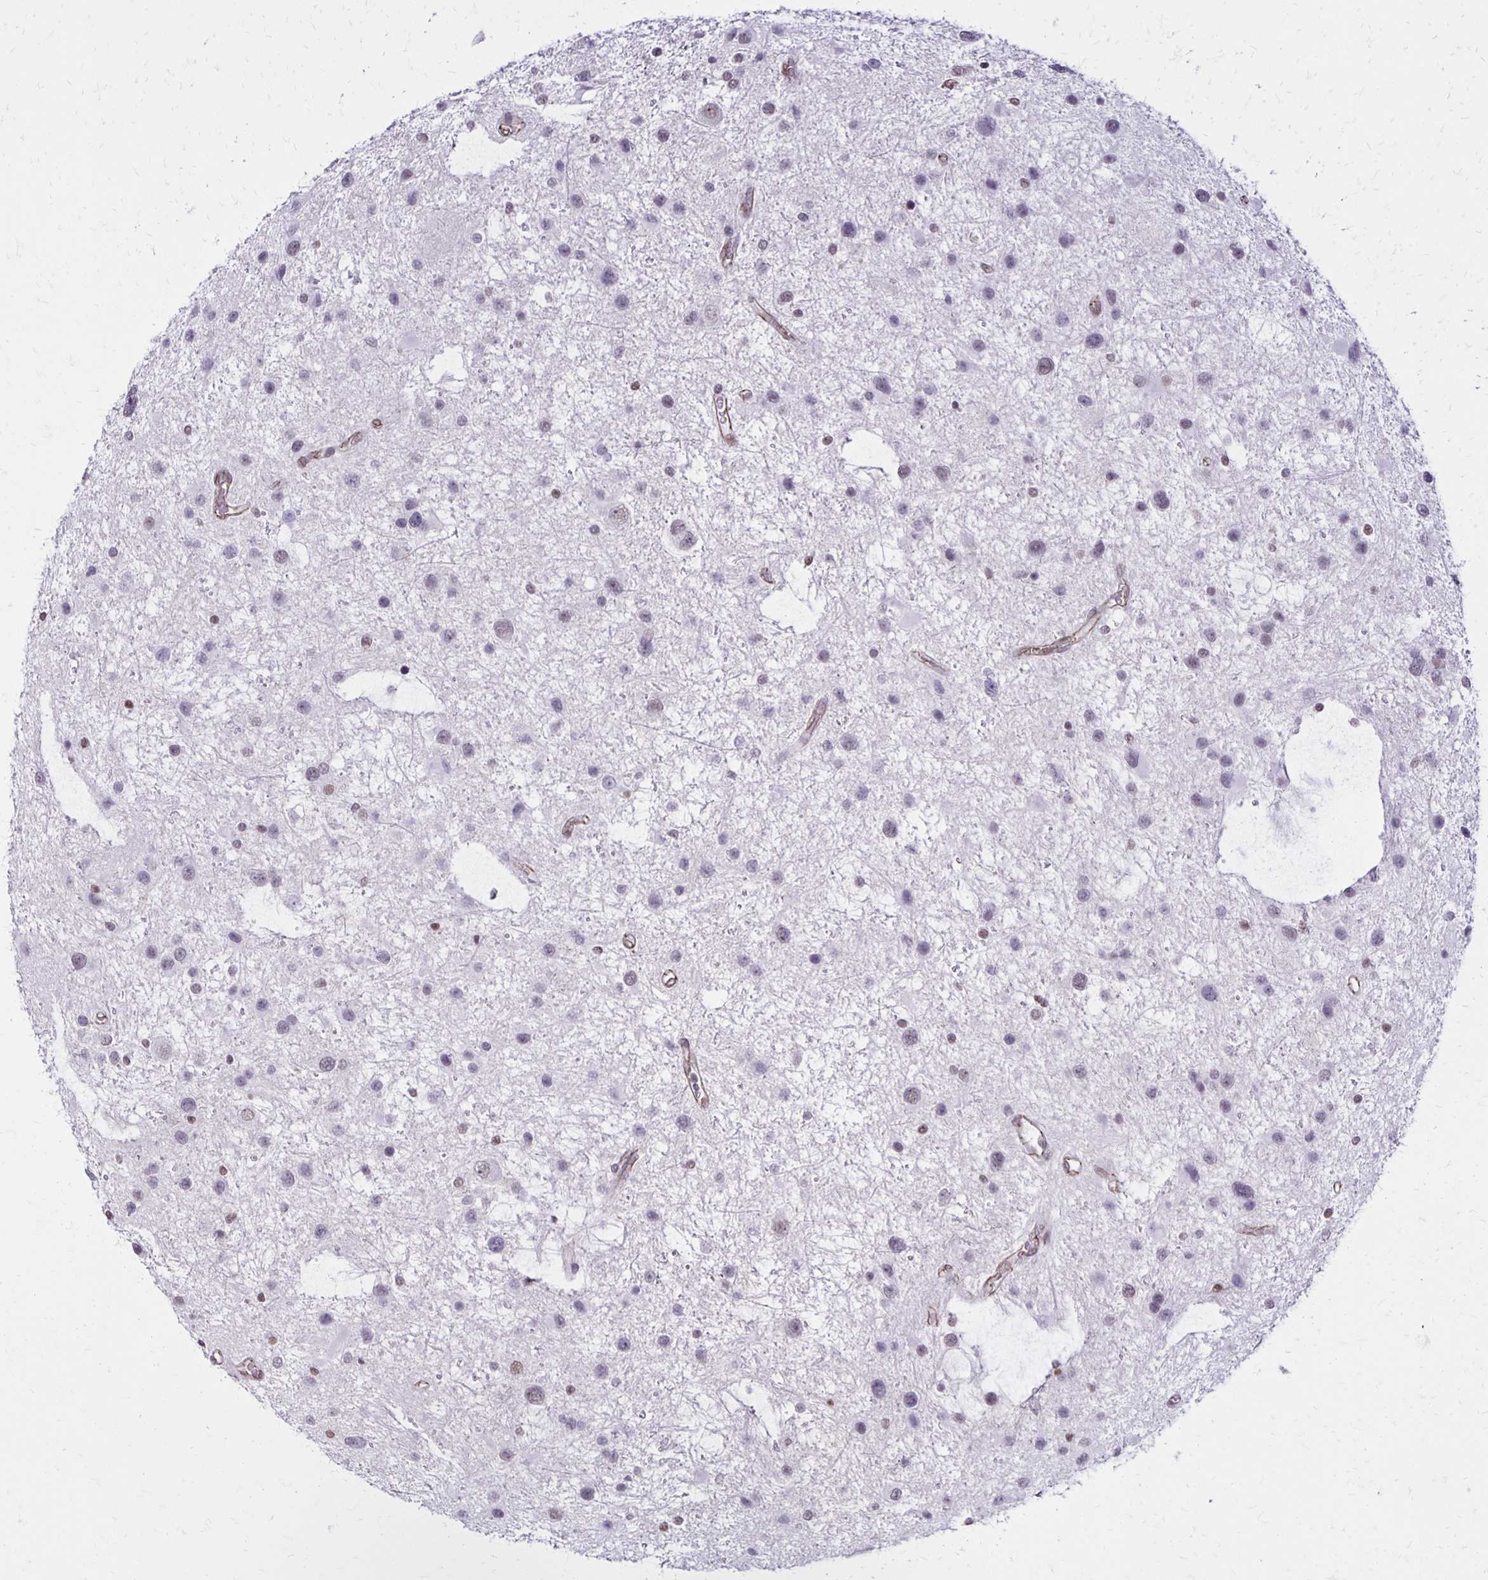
{"staining": {"intensity": "weak", "quantity": "<25%", "location": "nuclear"}, "tissue": "glioma", "cell_type": "Tumor cells", "image_type": "cancer", "snomed": [{"axis": "morphology", "description": "Glioma, malignant, Low grade"}, {"axis": "topography", "description": "Brain"}], "caption": "High power microscopy photomicrograph of an immunohistochemistry micrograph of malignant glioma (low-grade), revealing no significant positivity in tumor cells.", "gene": "DDB2", "patient": {"sex": "female", "age": 32}}